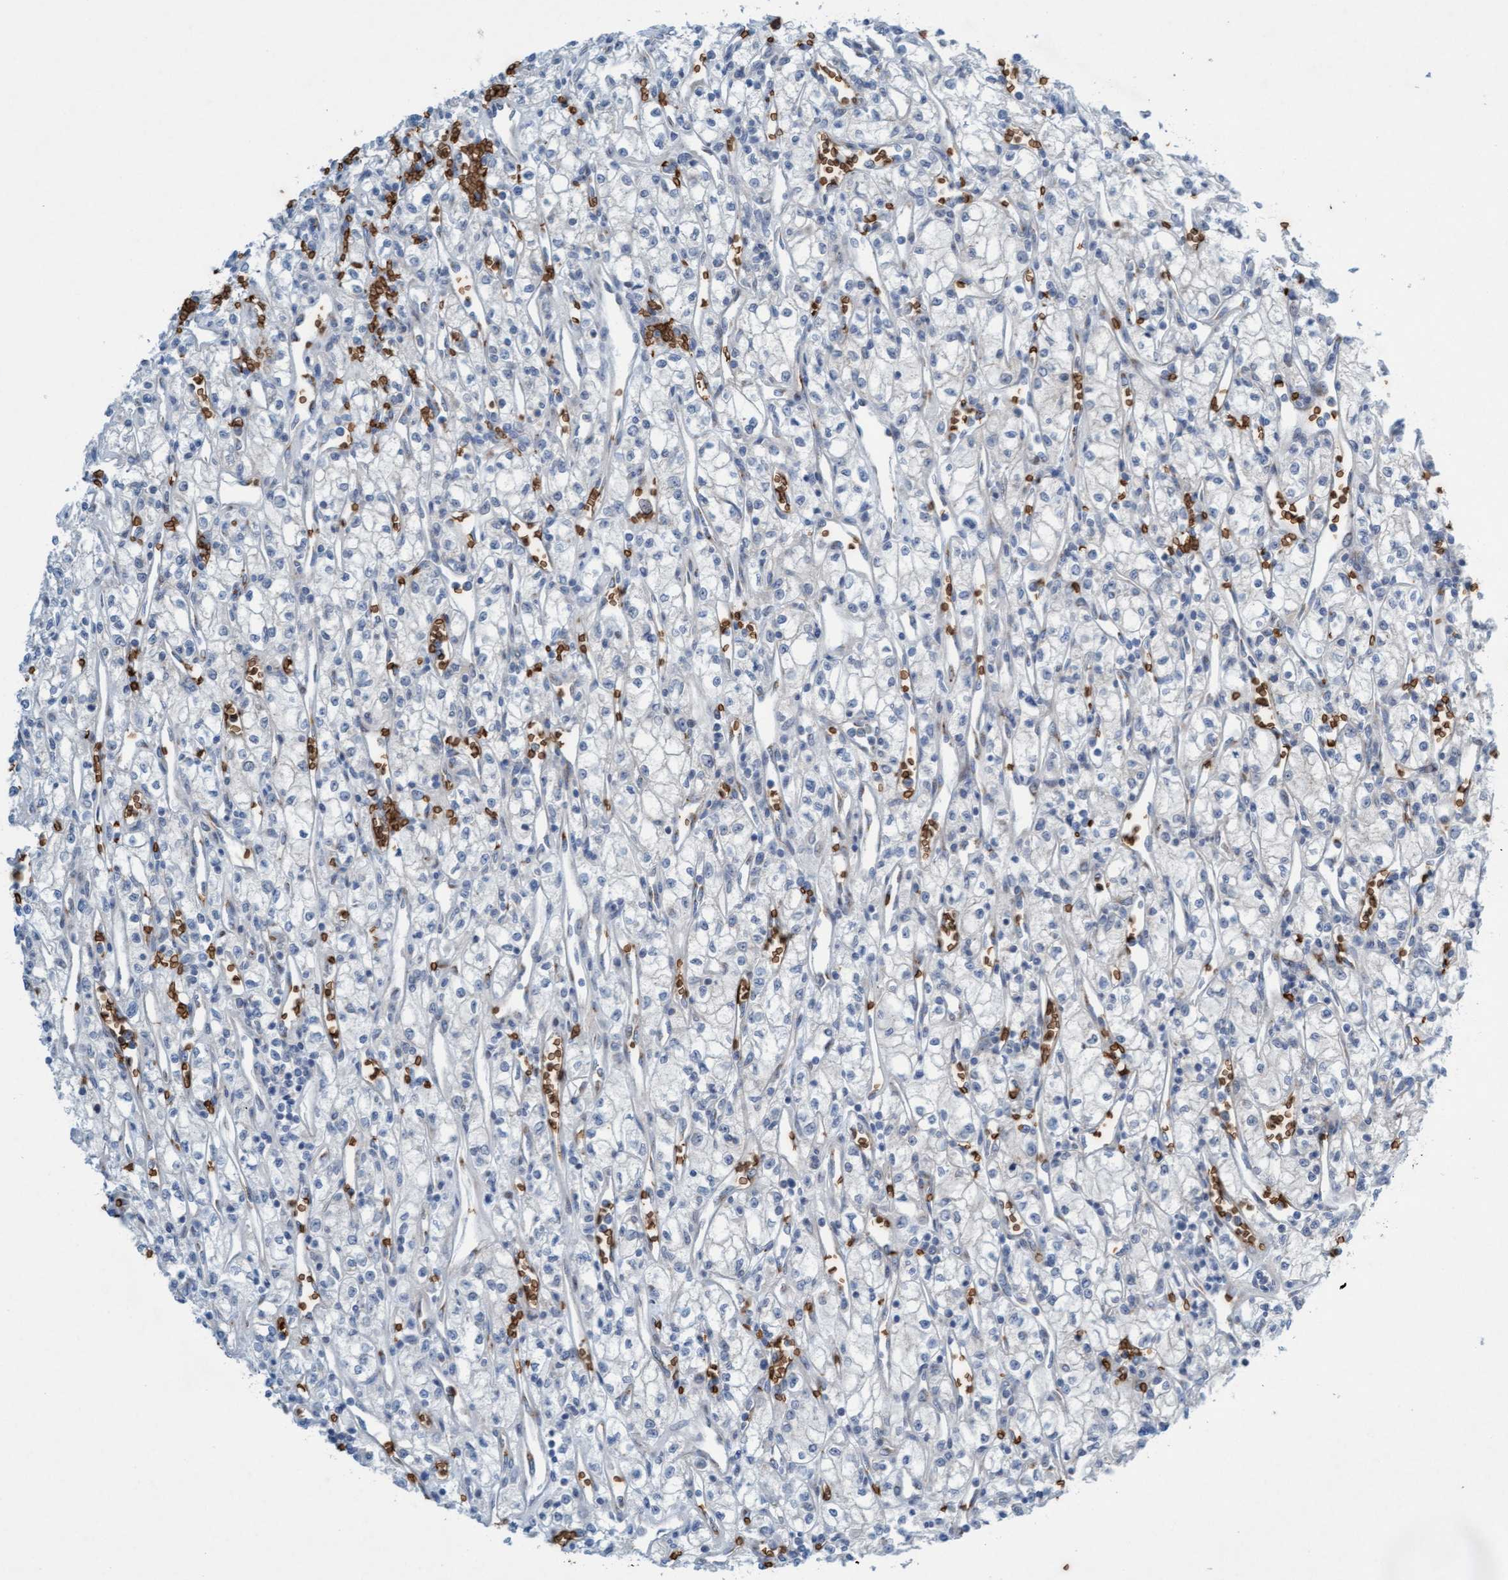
{"staining": {"intensity": "negative", "quantity": "none", "location": "none"}, "tissue": "renal cancer", "cell_type": "Tumor cells", "image_type": "cancer", "snomed": [{"axis": "morphology", "description": "Adenocarcinoma, NOS"}, {"axis": "topography", "description": "Kidney"}], "caption": "Immunohistochemistry (IHC) image of adenocarcinoma (renal) stained for a protein (brown), which shows no expression in tumor cells. (DAB (3,3'-diaminobenzidine) IHC visualized using brightfield microscopy, high magnification).", "gene": "SPEM2", "patient": {"sex": "male", "age": 59}}